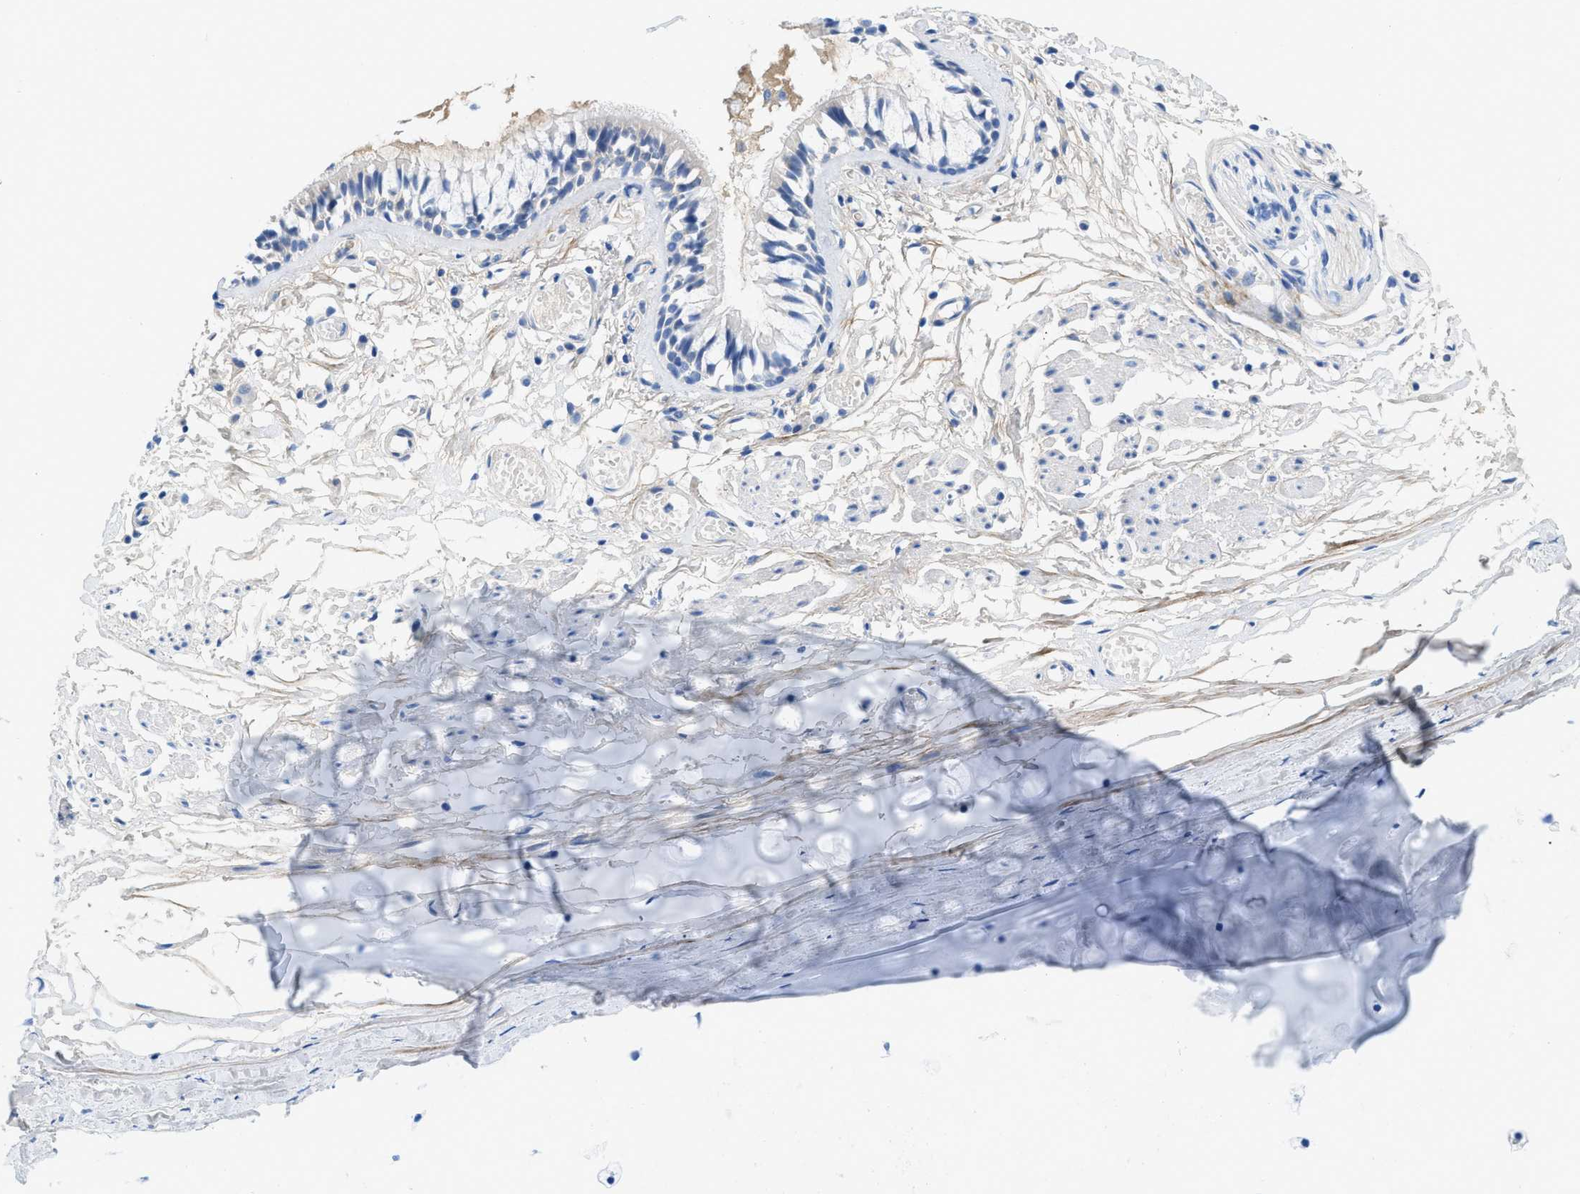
{"staining": {"intensity": "negative", "quantity": "none", "location": "none"}, "tissue": "bronchus", "cell_type": "Respiratory epithelial cells", "image_type": "normal", "snomed": [{"axis": "morphology", "description": "Normal tissue, NOS"}, {"axis": "morphology", "description": "Inflammation, NOS"}, {"axis": "topography", "description": "Cartilage tissue"}, {"axis": "topography", "description": "Lung"}], "caption": "A histopathology image of bronchus stained for a protein demonstrates no brown staining in respiratory epithelial cells.", "gene": "COL3A1", "patient": {"sex": "male", "age": 71}}